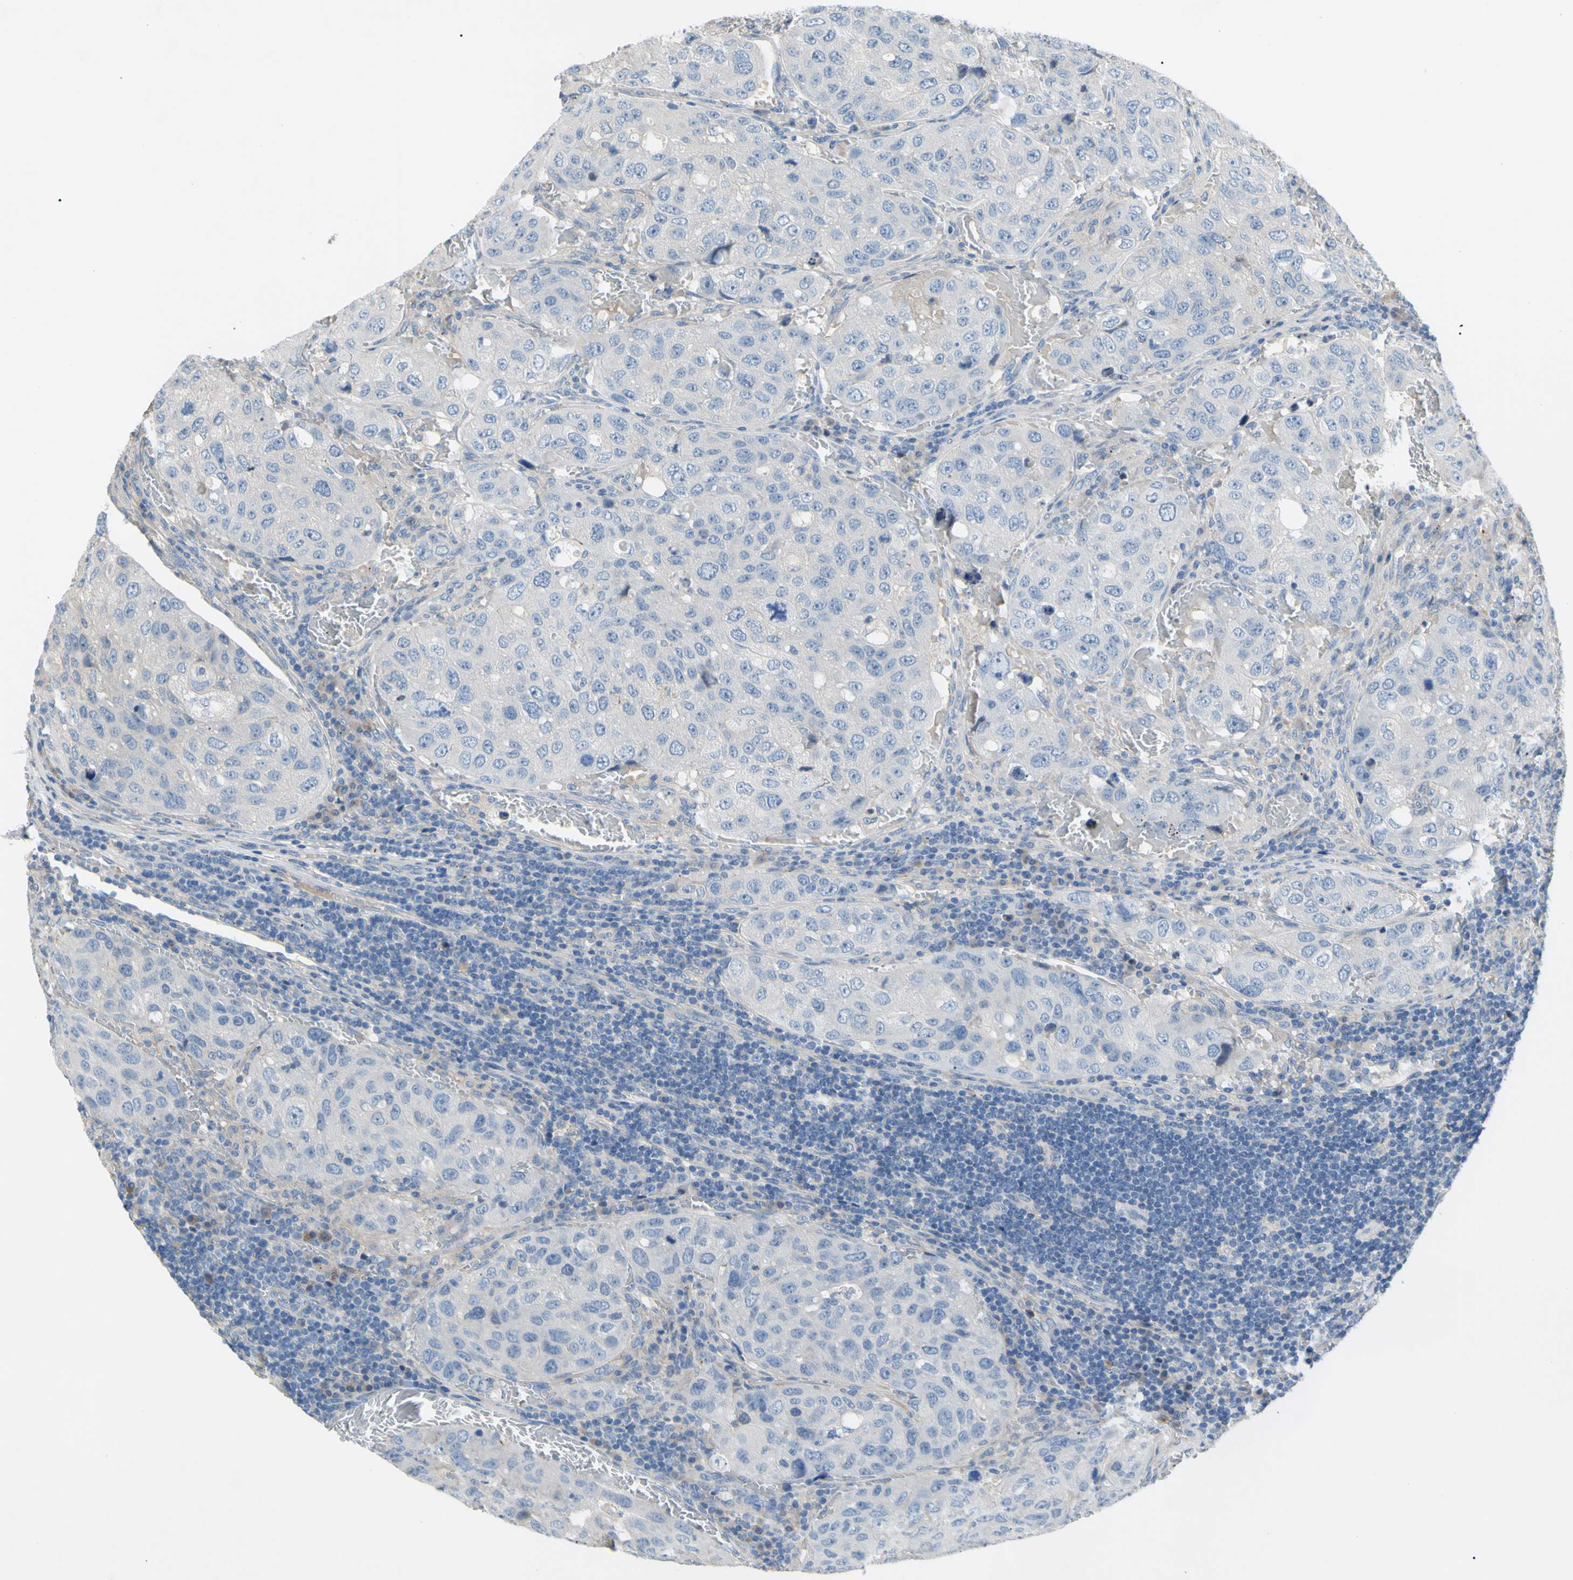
{"staining": {"intensity": "negative", "quantity": "none", "location": "none"}, "tissue": "urothelial cancer", "cell_type": "Tumor cells", "image_type": "cancer", "snomed": [{"axis": "morphology", "description": "Urothelial carcinoma, High grade"}, {"axis": "topography", "description": "Lymph node"}, {"axis": "topography", "description": "Urinary bladder"}], "caption": "High-grade urothelial carcinoma was stained to show a protein in brown. There is no significant staining in tumor cells.", "gene": "TMEM59L", "patient": {"sex": "male", "age": 51}}